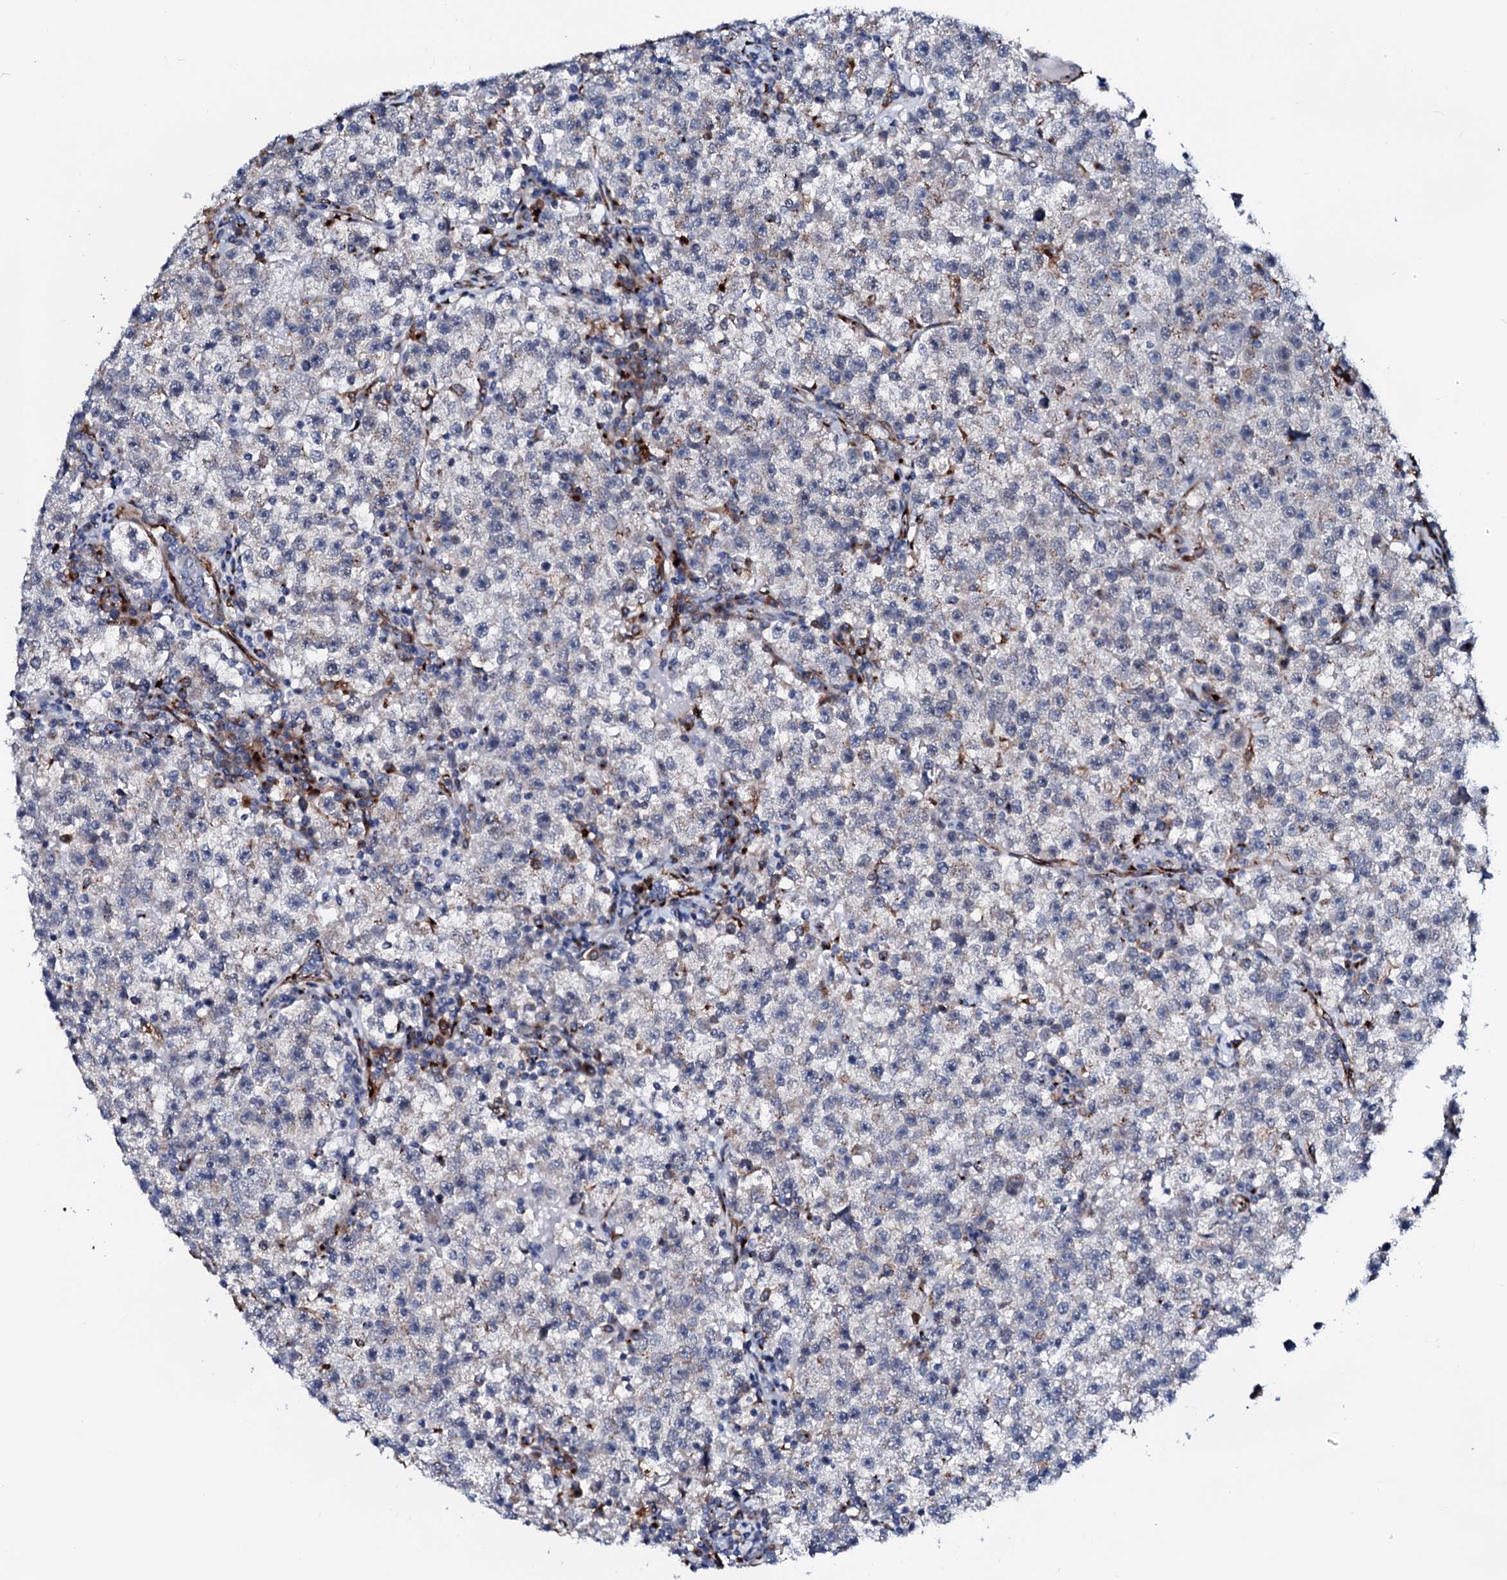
{"staining": {"intensity": "negative", "quantity": "none", "location": "none"}, "tissue": "testis cancer", "cell_type": "Tumor cells", "image_type": "cancer", "snomed": [{"axis": "morphology", "description": "Seminoma, NOS"}, {"axis": "topography", "description": "Testis"}], "caption": "Immunohistochemistry (IHC) histopathology image of neoplastic tissue: testis cancer stained with DAB displays no significant protein positivity in tumor cells.", "gene": "TMCO3", "patient": {"sex": "male", "age": 22}}